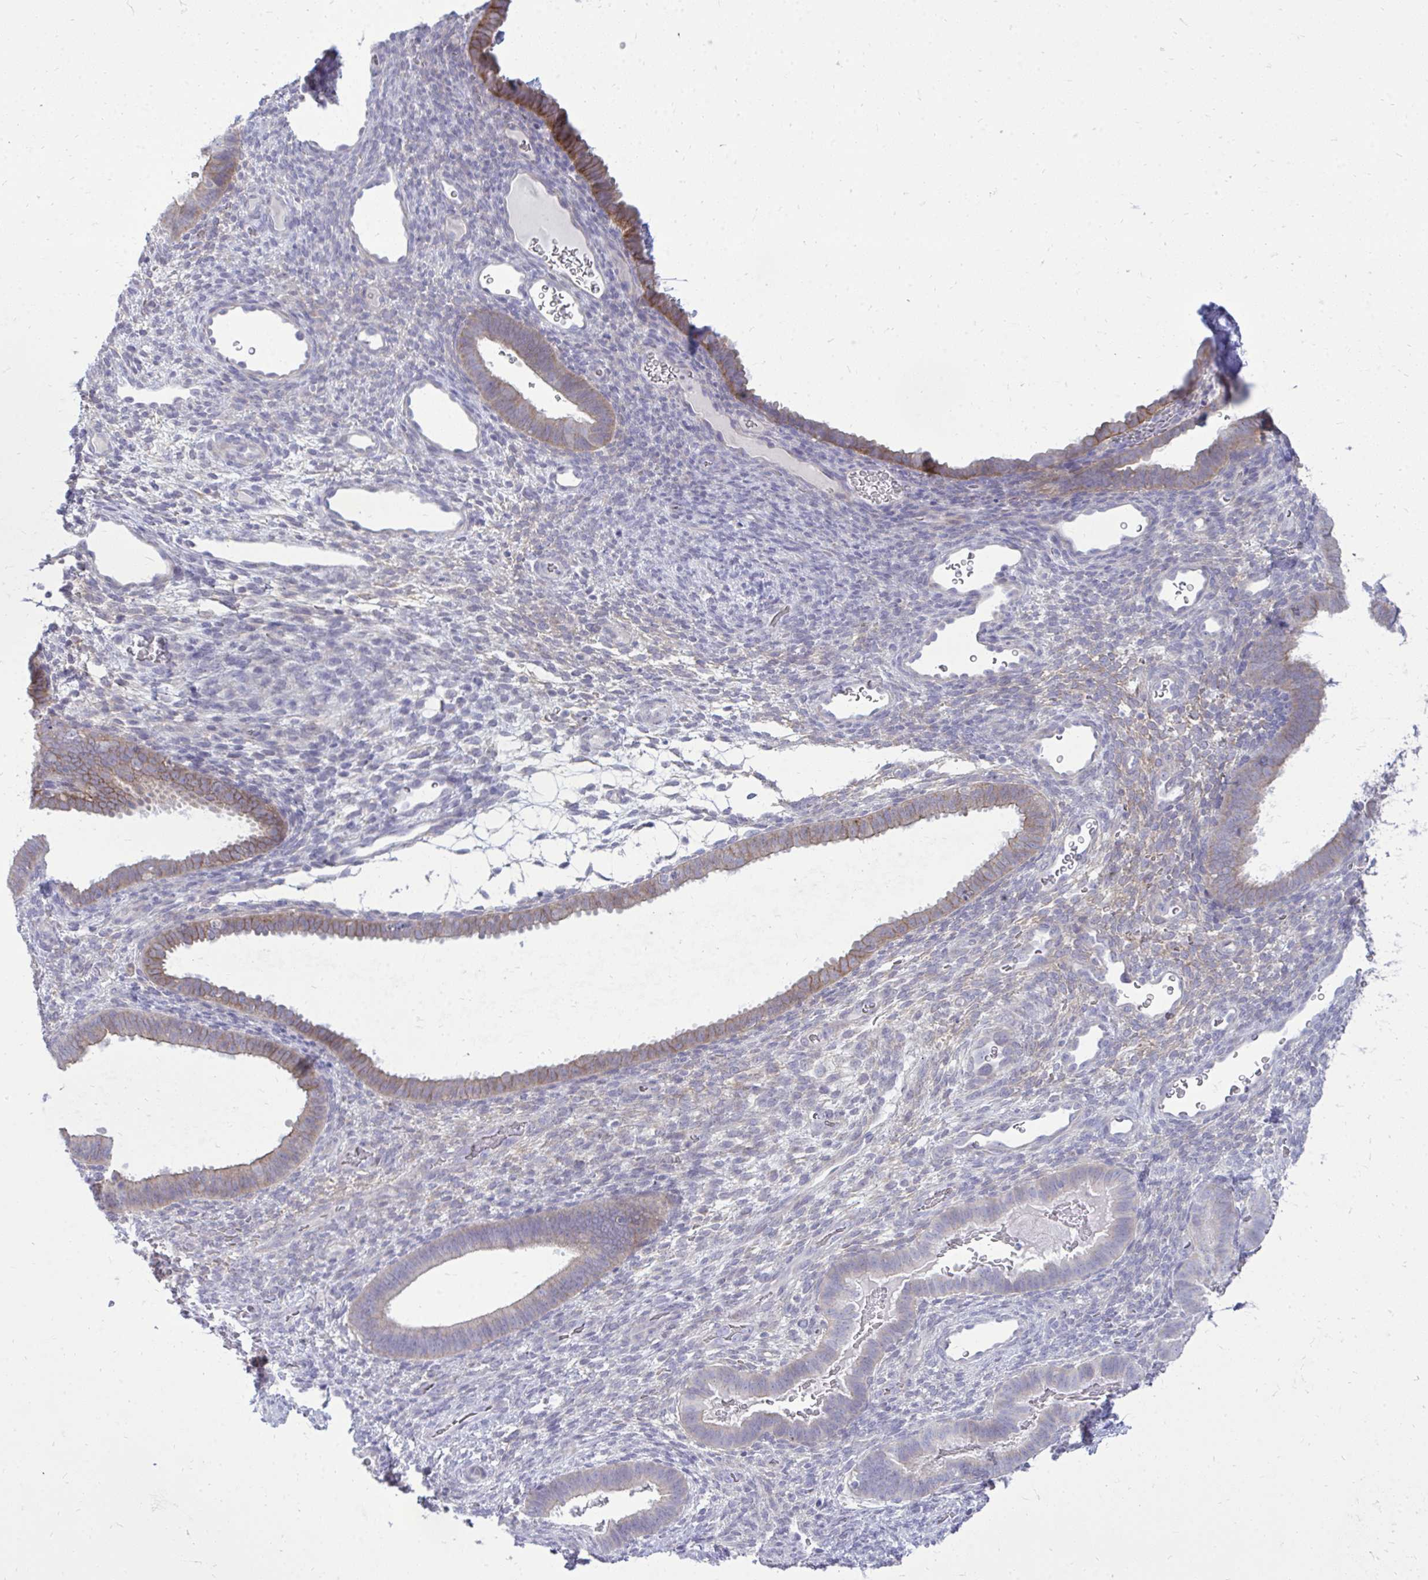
{"staining": {"intensity": "weak", "quantity": "<25%", "location": "cytoplasmic/membranous"}, "tissue": "endometrium", "cell_type": "Cells in endometrial stroma", "image_type": "normal", "snomed": [{"axis": "morphology", "description": "Normal tissue, NOS"}, {"axis": "topography", "description": "Endometrium"}], "caption": "This is an immunohistochemistry histopathology image of unremarkable endometrium. There is no positivity in cells in endometrial stroma.", "gene": "SPTBN2", "patient": {"sex": "female", "age": 34}}